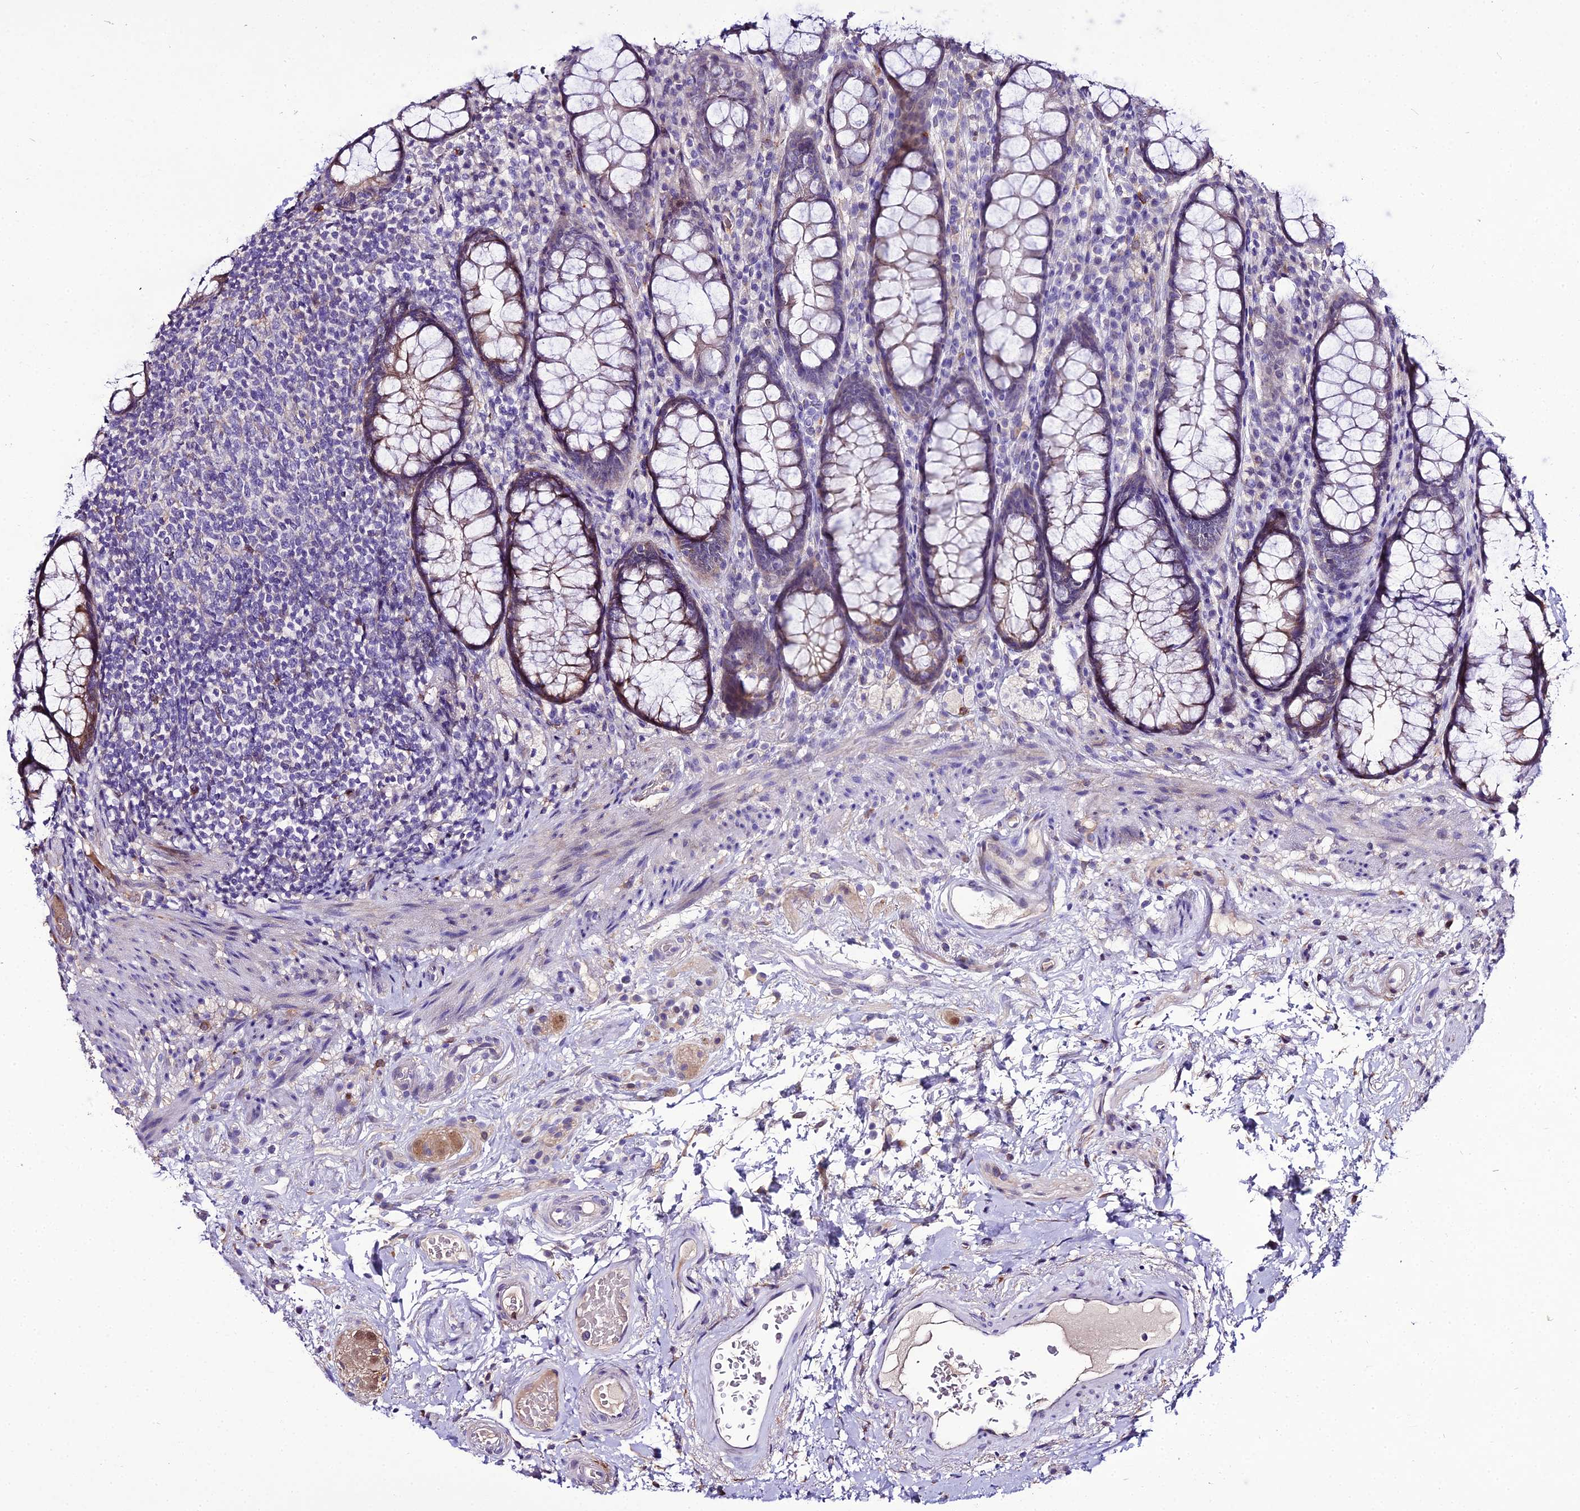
{"staining": {"intensity": "moderate", "quantity": "<25%", "location": "cytoplasmic/membranous"}, "tissue": "rectum", "cell_type": "Glandular cells", "image_type": "normal", "snomed": [{"axis": "morphology", "description": "Normal tissue, NOS"}, {"axis": "topography", "description": "Rectum"}], "caption": "Immunohistochemical staining of unremarkable rectum displays moderate cytoplasmic/membranous protein positivity in about <25% of glandular cells. Using DAB (brown) and hematoxylin (blue) stains, captured at high magnification using brightfield microscopy.", "gene": "MB21D2", "patient": {"sex": "male", "age": 83}}